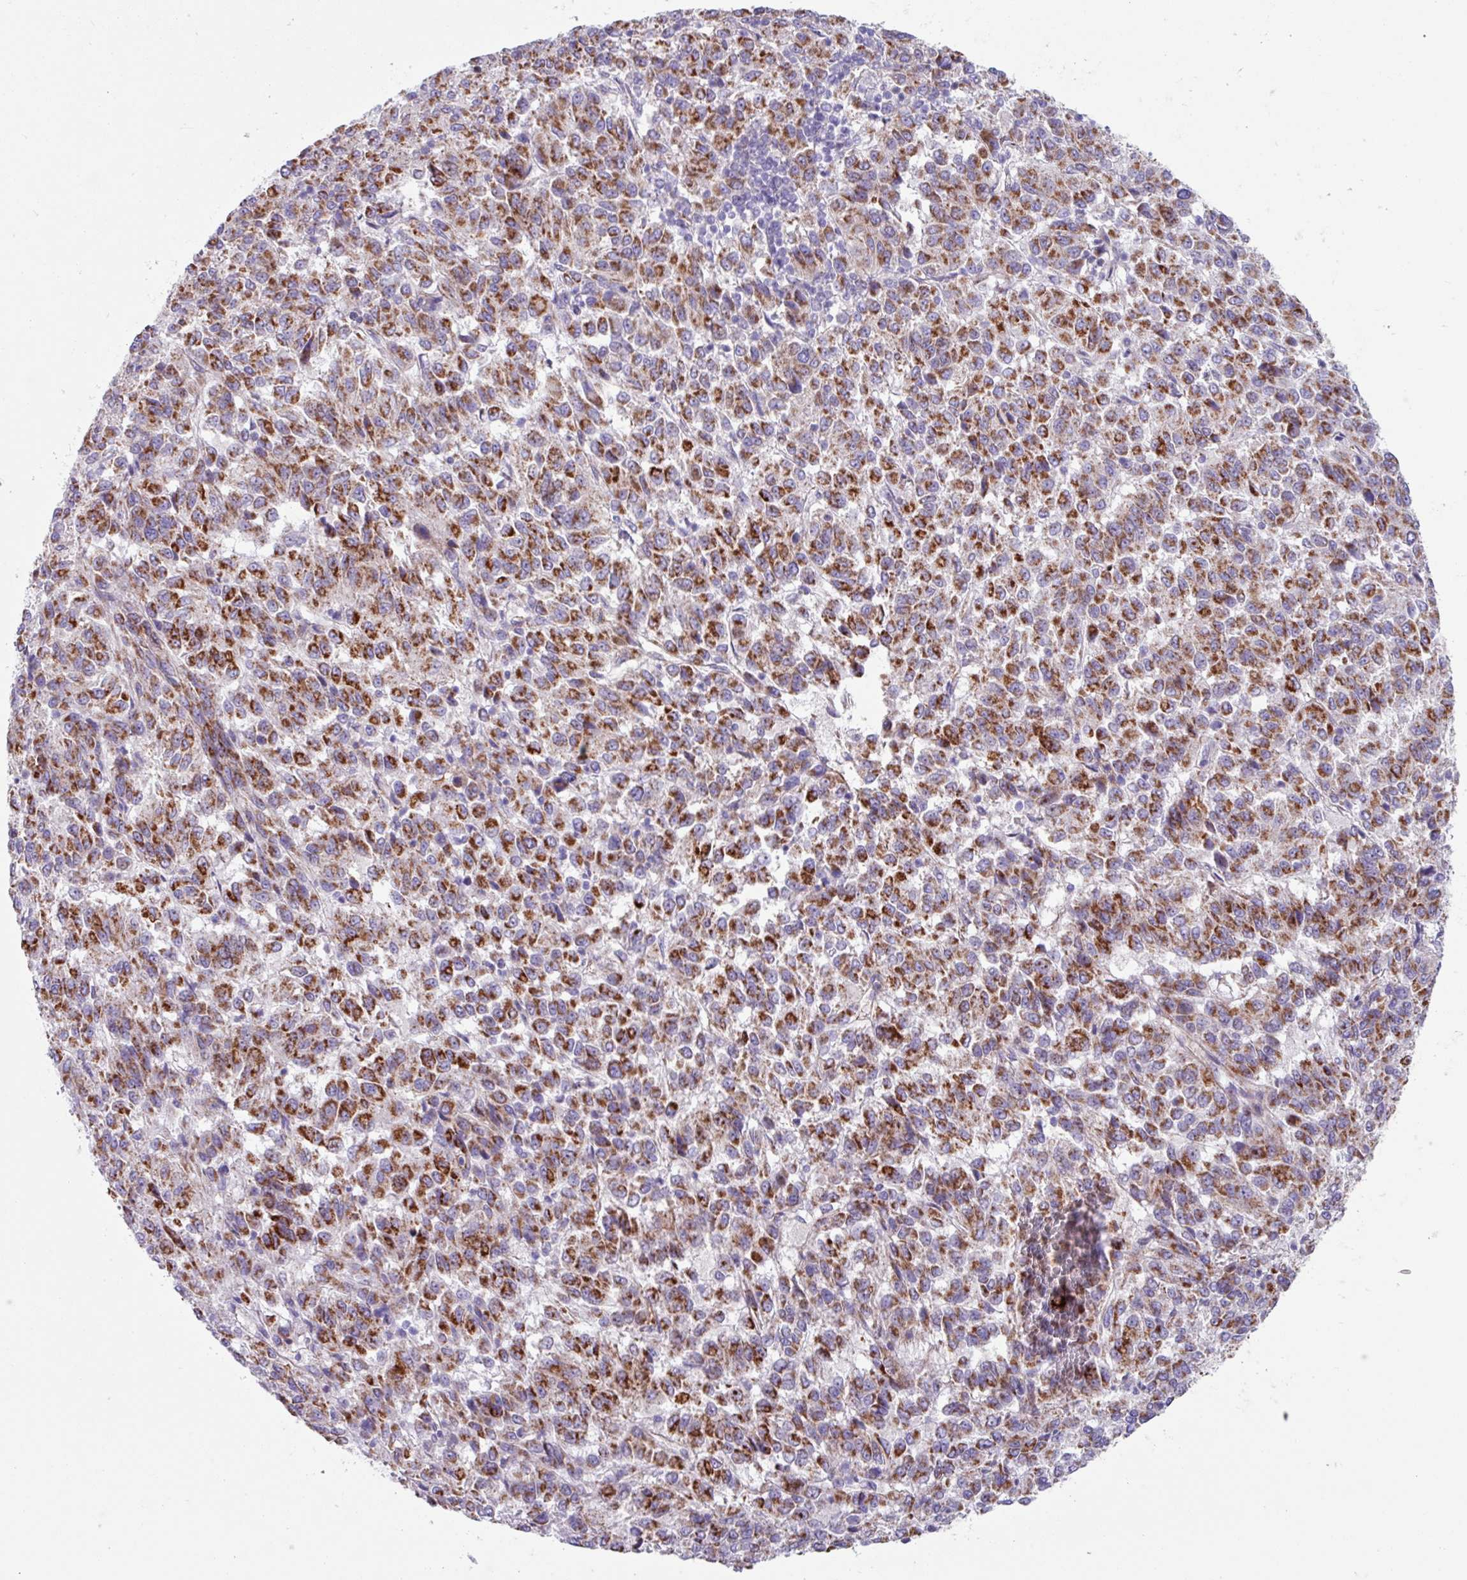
{"staining": {"intensity": "strong", "quantity": ">75%", "location": "cytoplasmic/membranous"}, "tissue": "melanoma", "cell_type": "Tumor cells", "image_type": "cancer", "snomed": [{"axis": "morphology", "description": "Malignant melanoma, Metastatic site"}, {"axis": "topography", "description": "Lung"}], "caption": "IHC photomicrograph of malignant melanoma (metastatic site) stained for a protein (brown), which exhibits high levels of strong cytoplasmic/membranous staining in approximately >75% of tumor cells.", "gene": "OTULIN", "patient": {"sex": "male", "age": 64}}